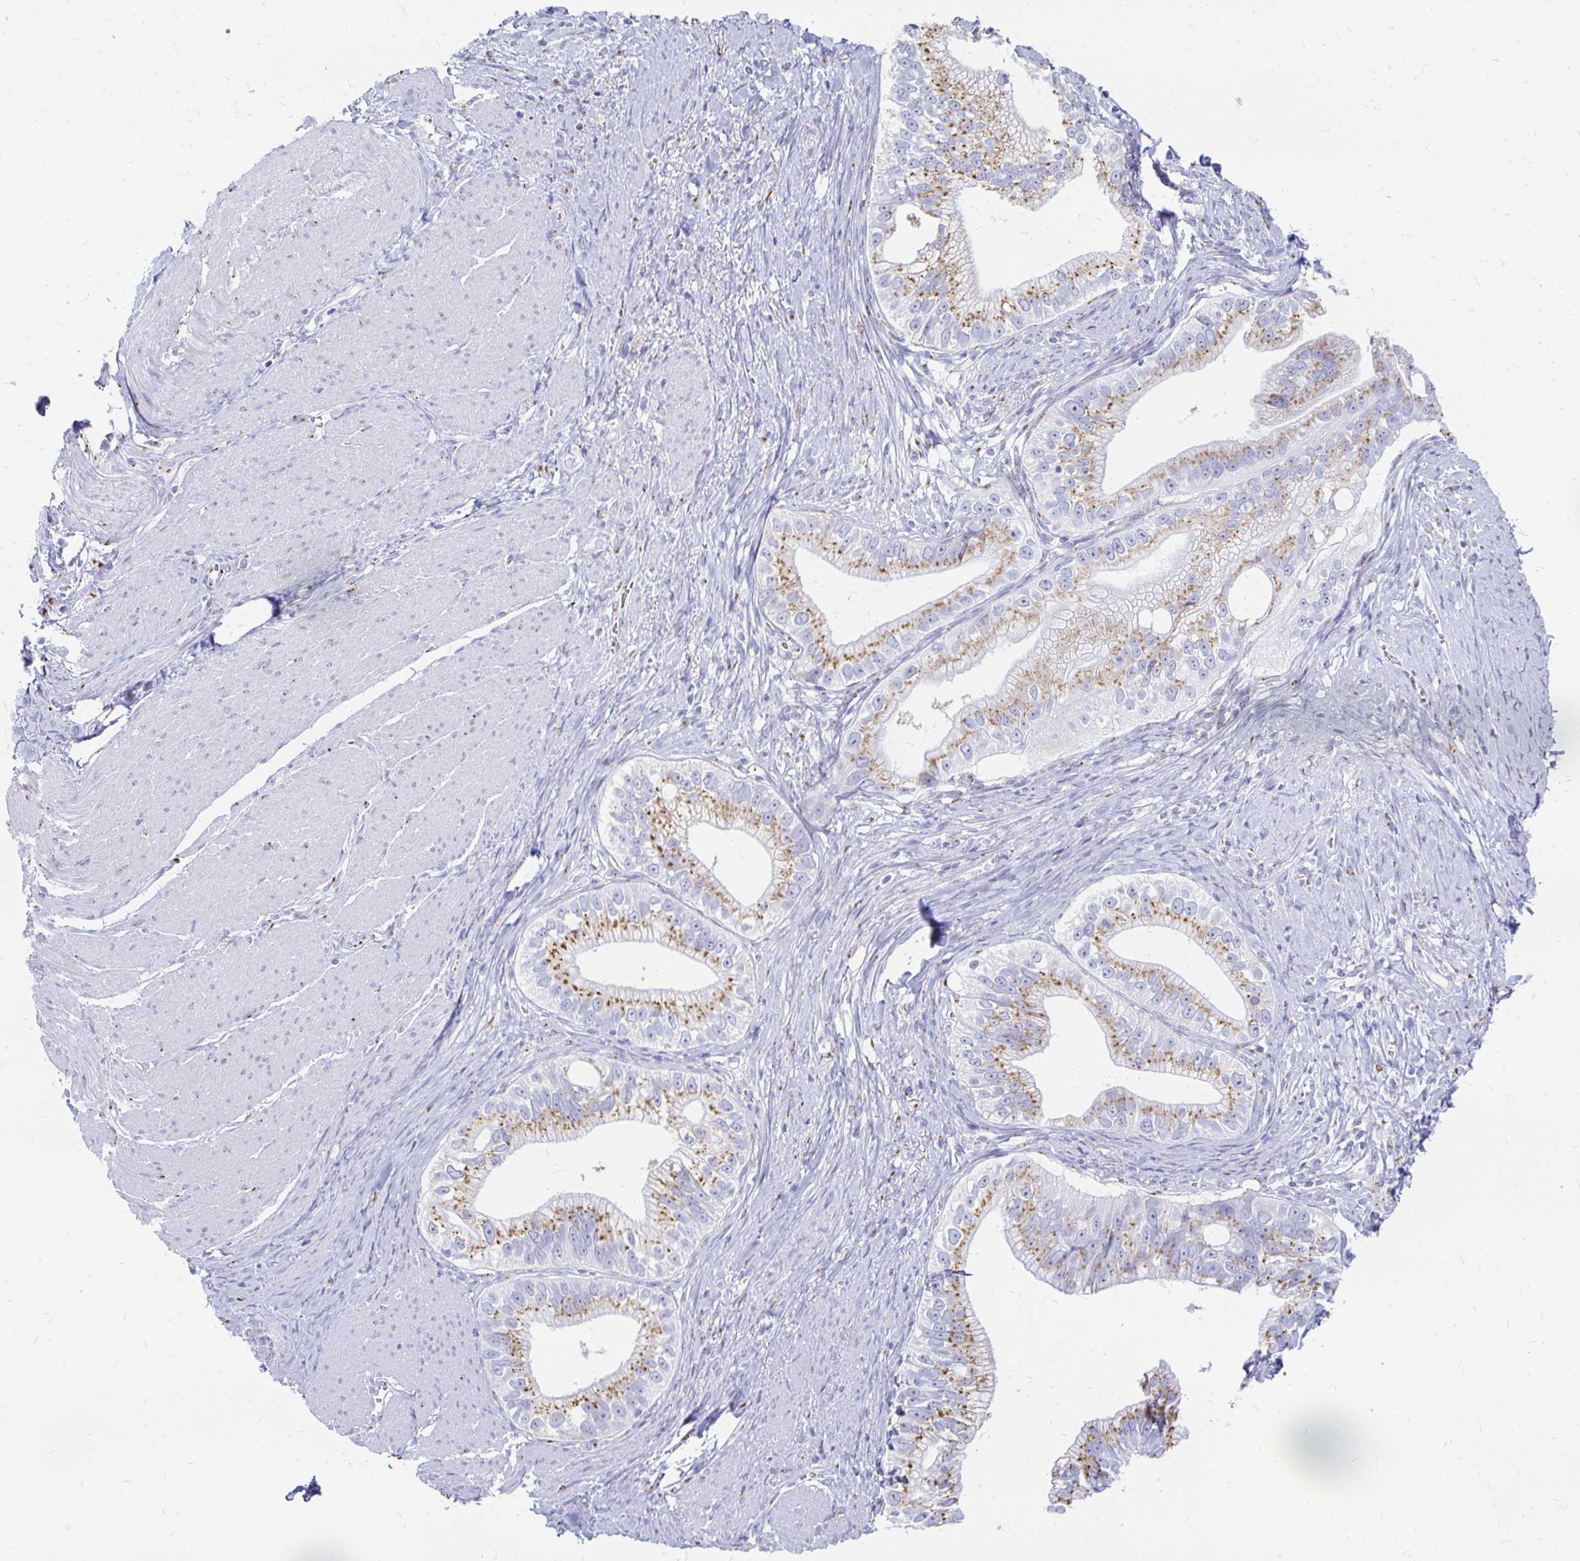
{"staining": {"intensity": "moderate", "quantity": ">75%", "location": "cytoplasmic/membranous"}, "tissue": "pancreatic cancer", "cell_type": "Tumor cells", "image_type": "cancer", "snomed": [{"axis": "morphology", "description": "Adenocarcinoma, NOS"}, {"axis": "topography", "description": "Pancreas"}], "caption": "Immunohistochemical staining of human pancreatic cancer (adenocarcinoma) demonstrates moderate cytoplasmic/membranous protein positivity in about >75% of tumor cells.", "gene": "PAGE4", "patient": {"sex": "male", "age": 70}}